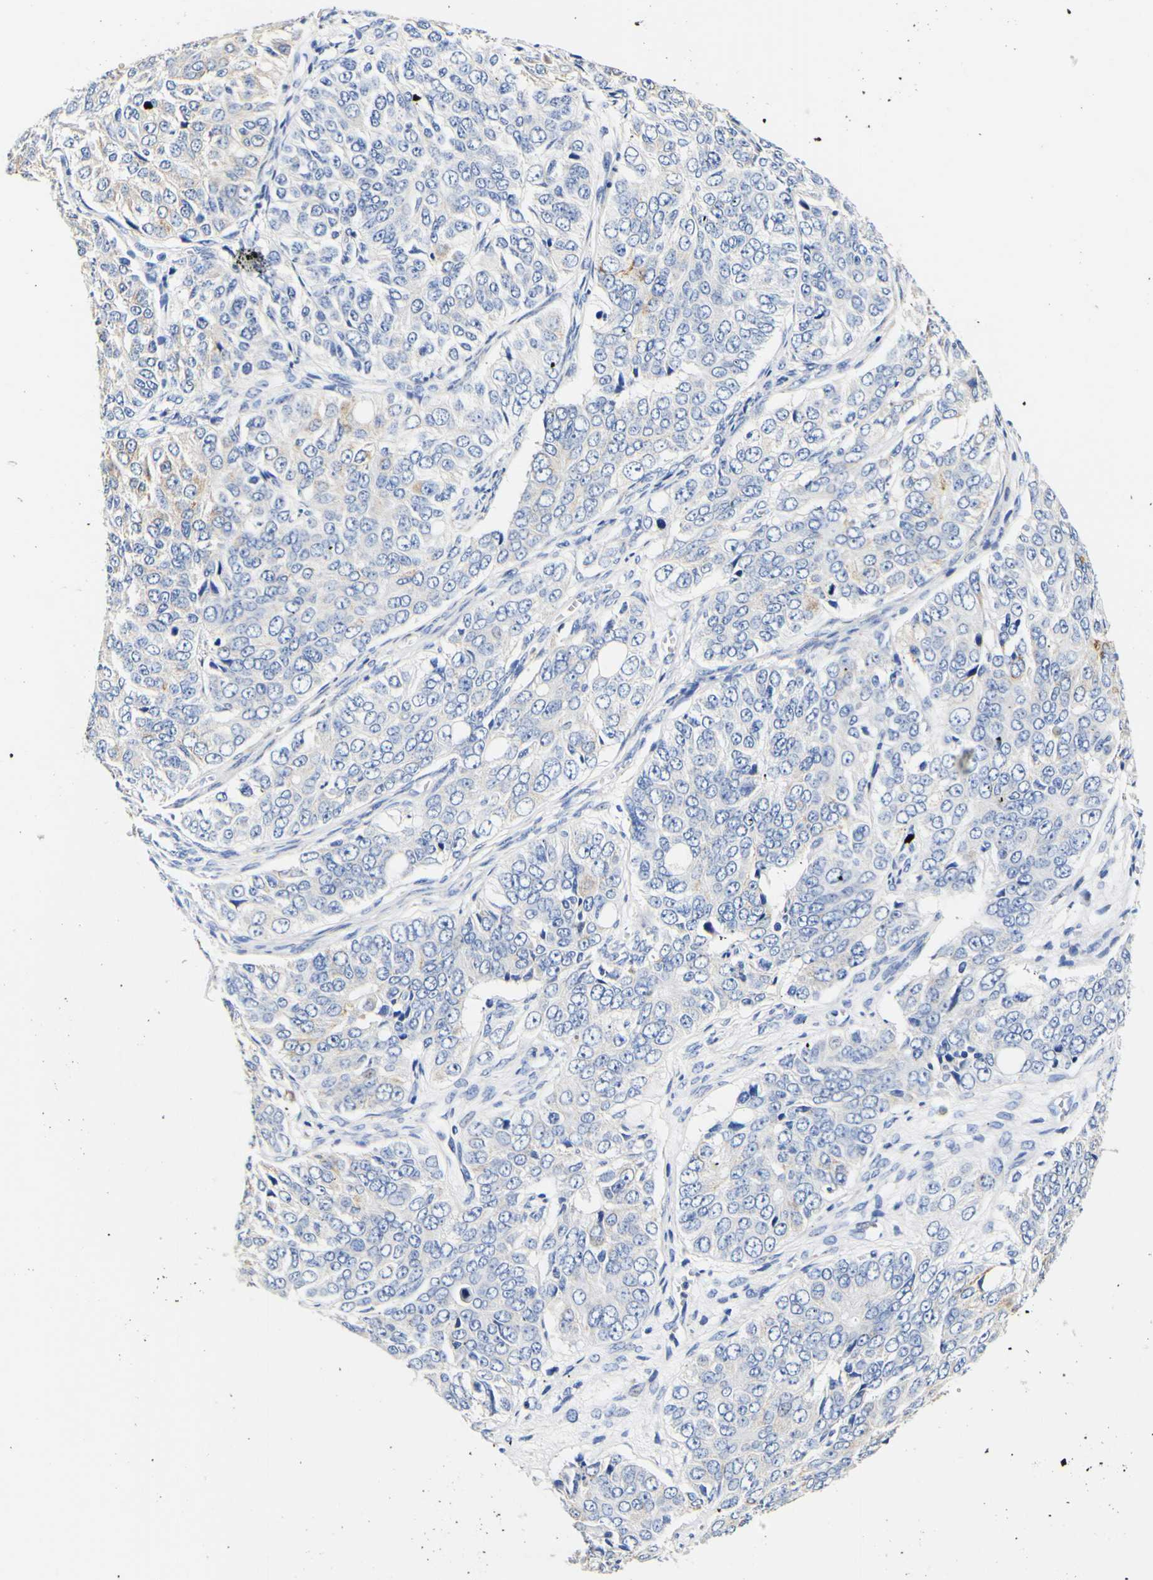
{"staining": {"intensity": "moderate", "quantity": "<25%", "location": "cytoplasmic/membranous"}, "tissue": "ovarian cancer", "cell_type": "Tumor cells", "image_type": "cancer", "snomed": [{"axis": "morphology", "description": "Carcinoma, endometroid"}, {"axis": "topography", "description": "Ovary"}], "caption": "The immunohistochemical stain labels moderate cytoplasmic/membranous staining in tumor cells of ovarian cancer (endometroid carcinoma) tissue. (DAB (3,3'-diaminobenzidine) = brown stain, brightfield microscopy at high magnification).", "gene": "CAMK4", "patient": {"sex": "female", "age": 51}}